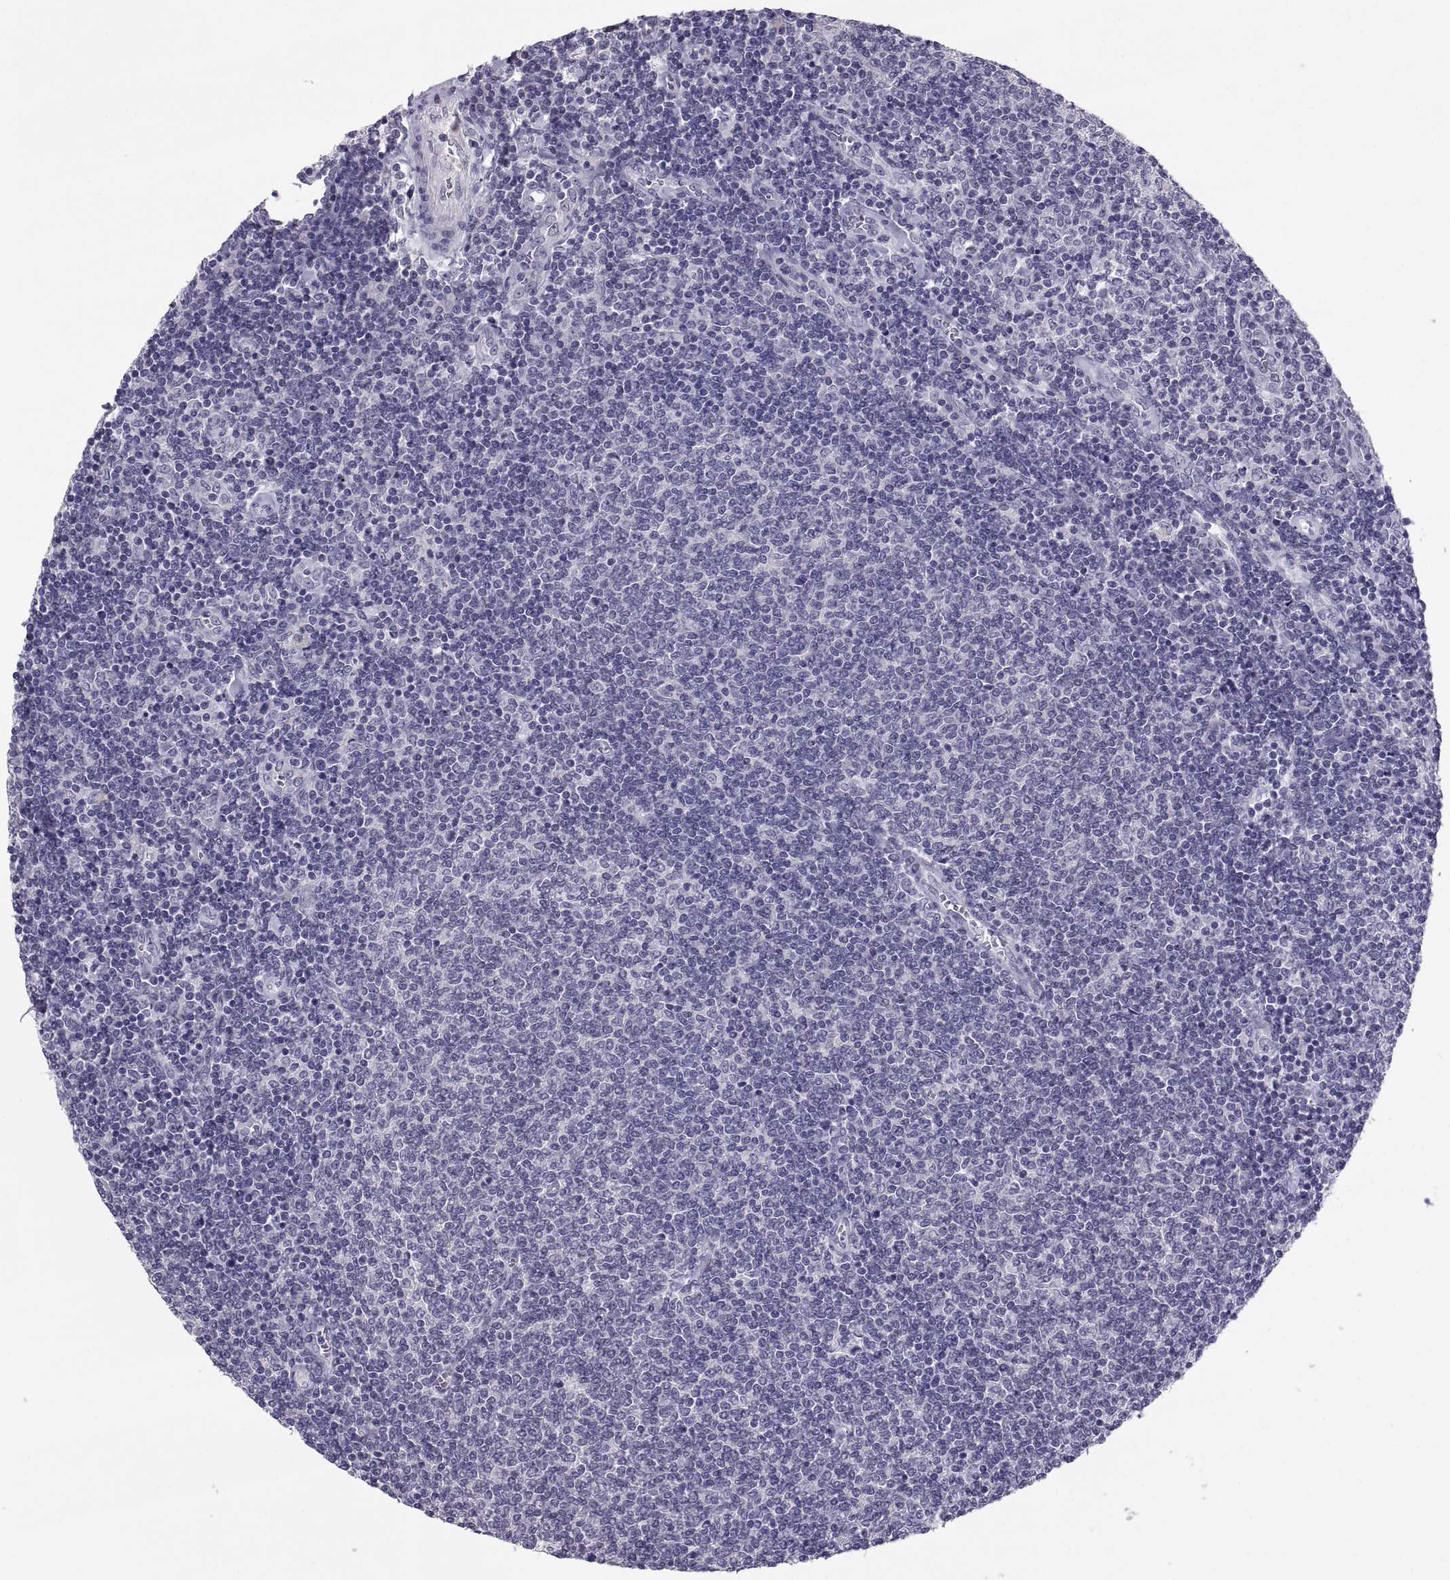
{"staining": {"intensity": "negative", "quantity": "none", "location": "none"}, "tissue": "lymphoma", "cell_type": "Tumor cells", "image_type": "cancer", "snomed": [{"axis": "morphology", "description": "Malignant lymphoma, non-Hodgkin's type, Low grade"}, {"axis": "topography", "description": "Lymph node"}], "caption": "High power microscopy micrograph of an immunohistochemistry photomicrograph of lymphoma, revealing no significant staining in tumor cells.", "gene": "PTN", "patient": {"sex": "male", "age": 52}}